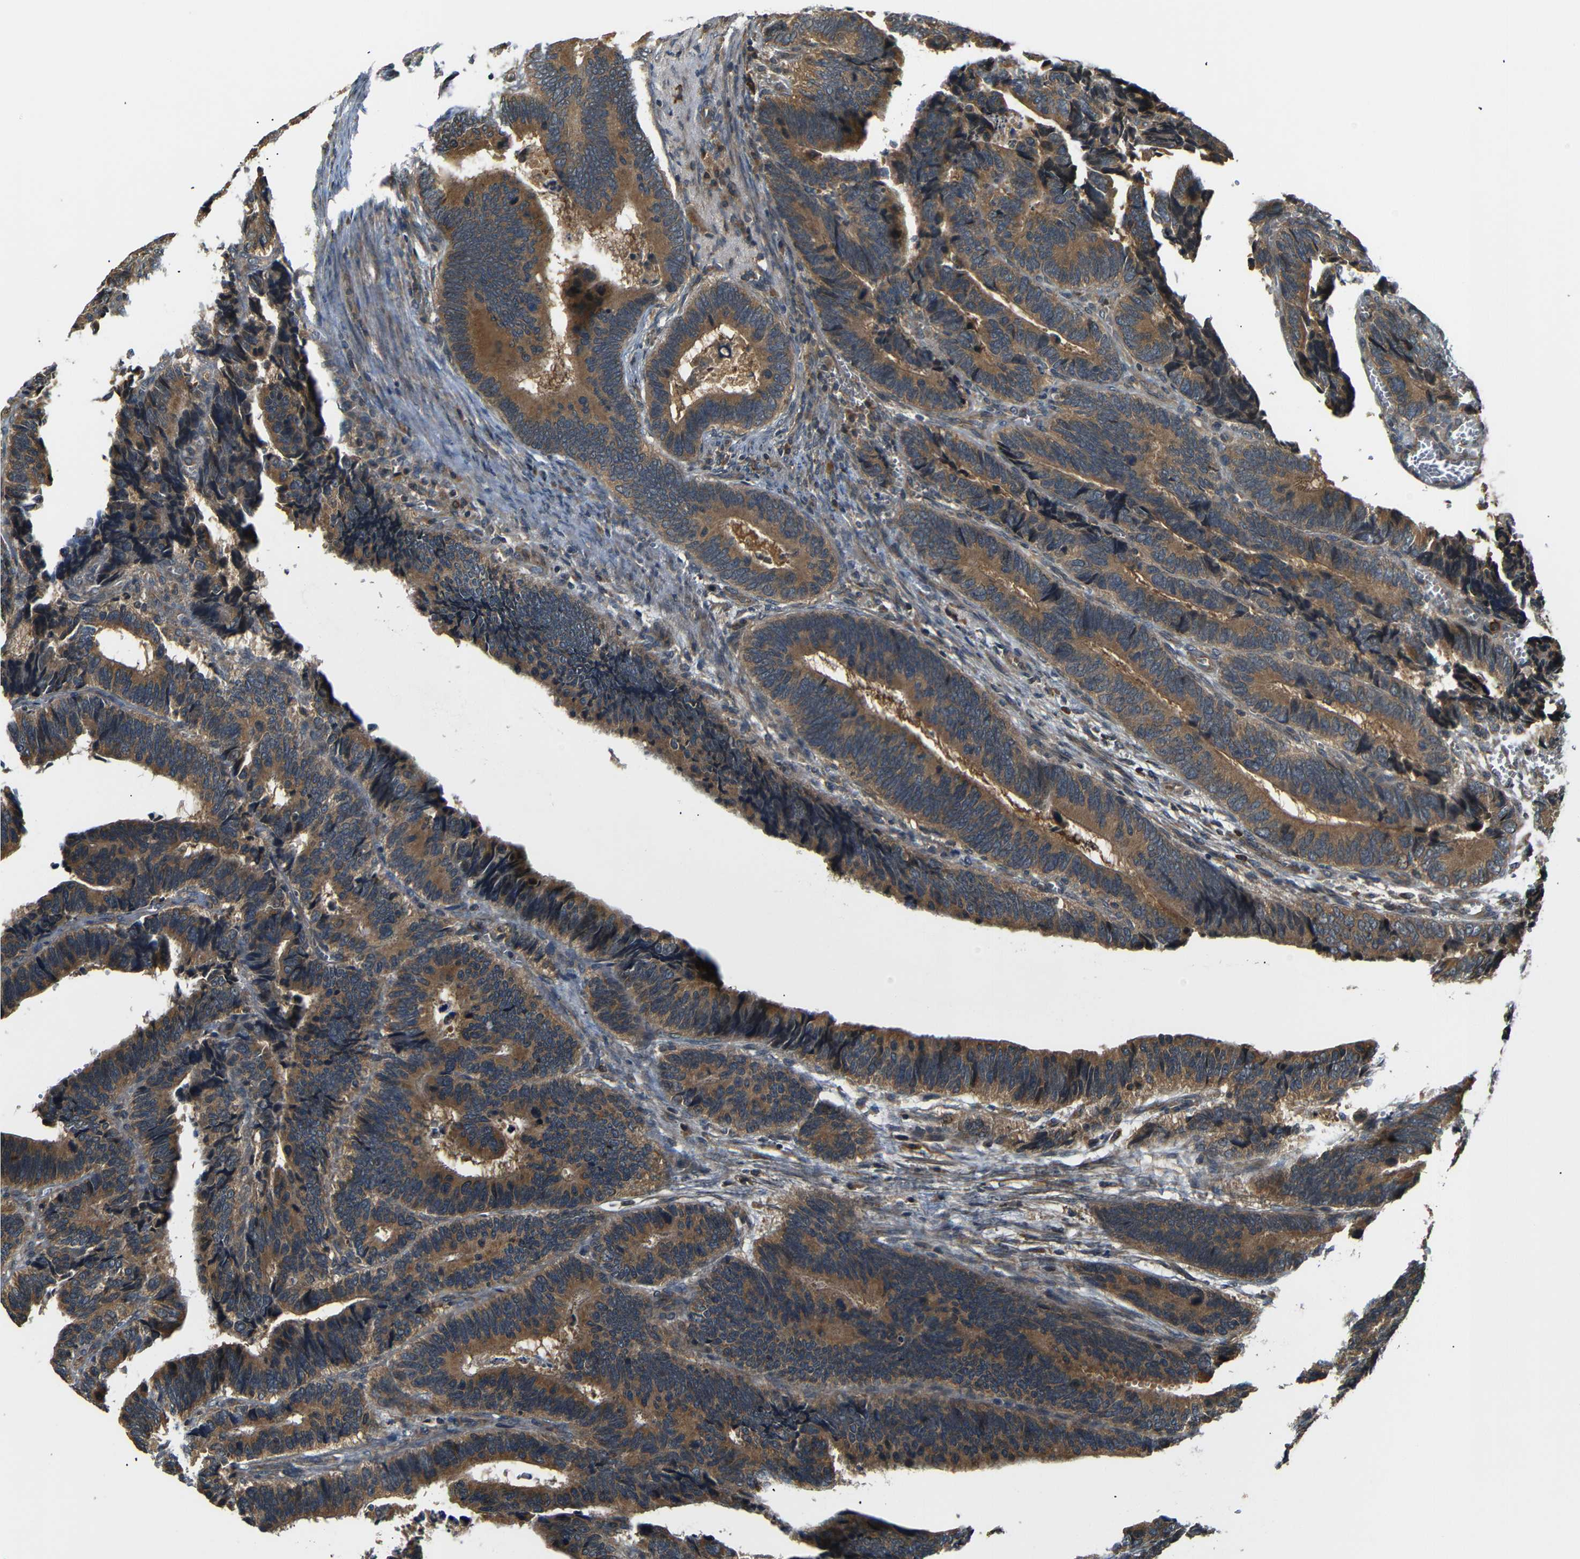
{"staining": {"intensity": "moderate", "quantity": ">75%", "location": "cytoplasmic/membranous"}, "tissue": "colorectal cancer", "cell_type": "Tumor cells", "image_type": "cancer", "snomed": [{"axis": "morphology", "description": "Adenocarcinoma, NOS"}, {"axis": "topography", "description": "Colon"}], "caption": "Immunohistochemistry of colorectal adenocarcinoma reveals medium levels of moderate cytoplasmic/membranous expression in about >75% of tumor cells. (DAB = brown stain, brightfield microscopy at high magnification).", "gene": "TANK", "patient": {"sex": "male", "age": 72}}